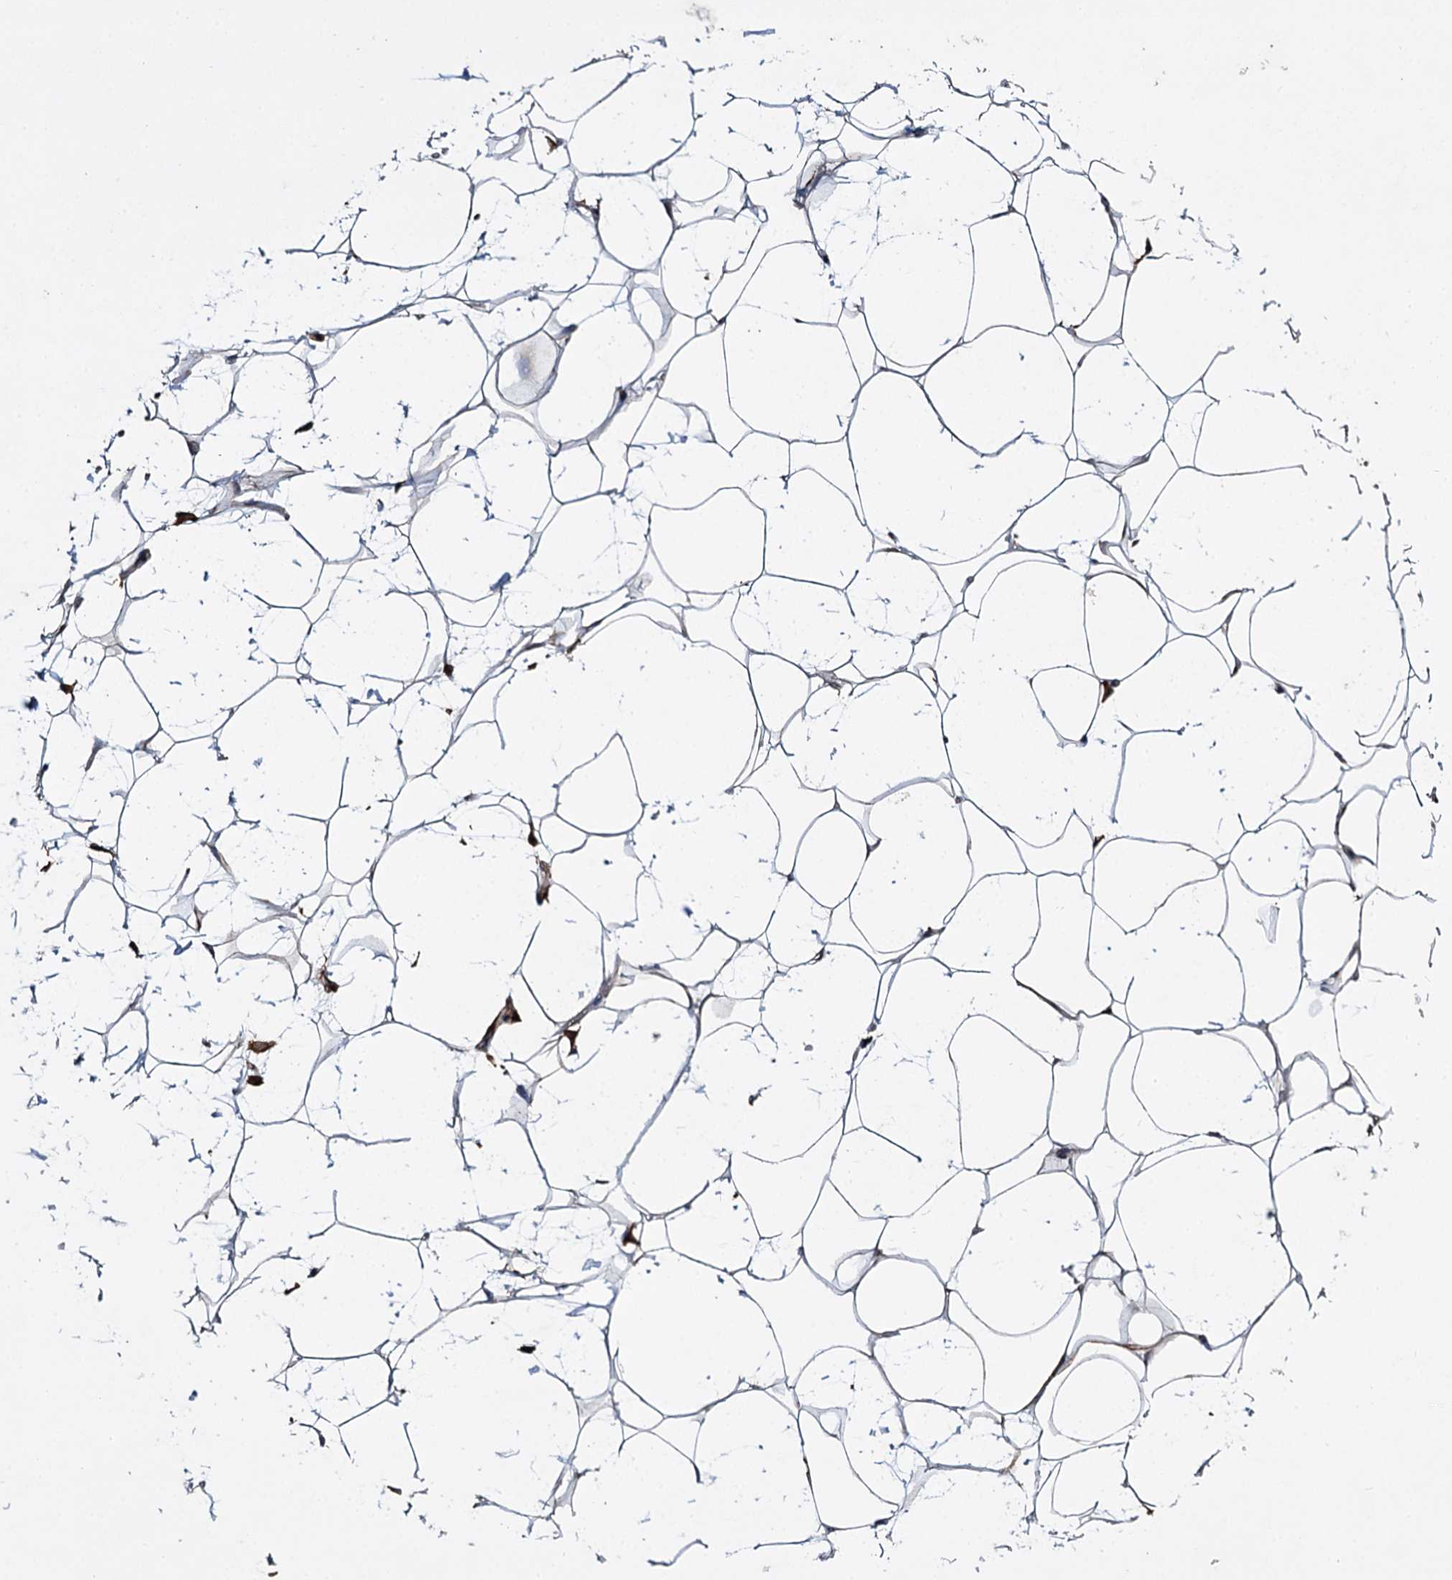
{"staining": {"intensity": "weak", "quantity": ">75%", "location": "cytoplasmic/membranous"}, "tissue": "adipose tissue", "cell_type": "Adipocytes", "image_type": "normal", "snomed": [{"axis": "morphology", "description": "Normal tissue, NOS"}, {"axis": "topography", "description": "Breast"}], "caption": "Immunohistochemical staining of benign adipose tissue reveals >75% levels of weak cytoplasmic/membranous protein positivity in approximately >75% of adipocytes.", "gene": "DPEP2", "patient": {"sex": "female", "age": 26}}